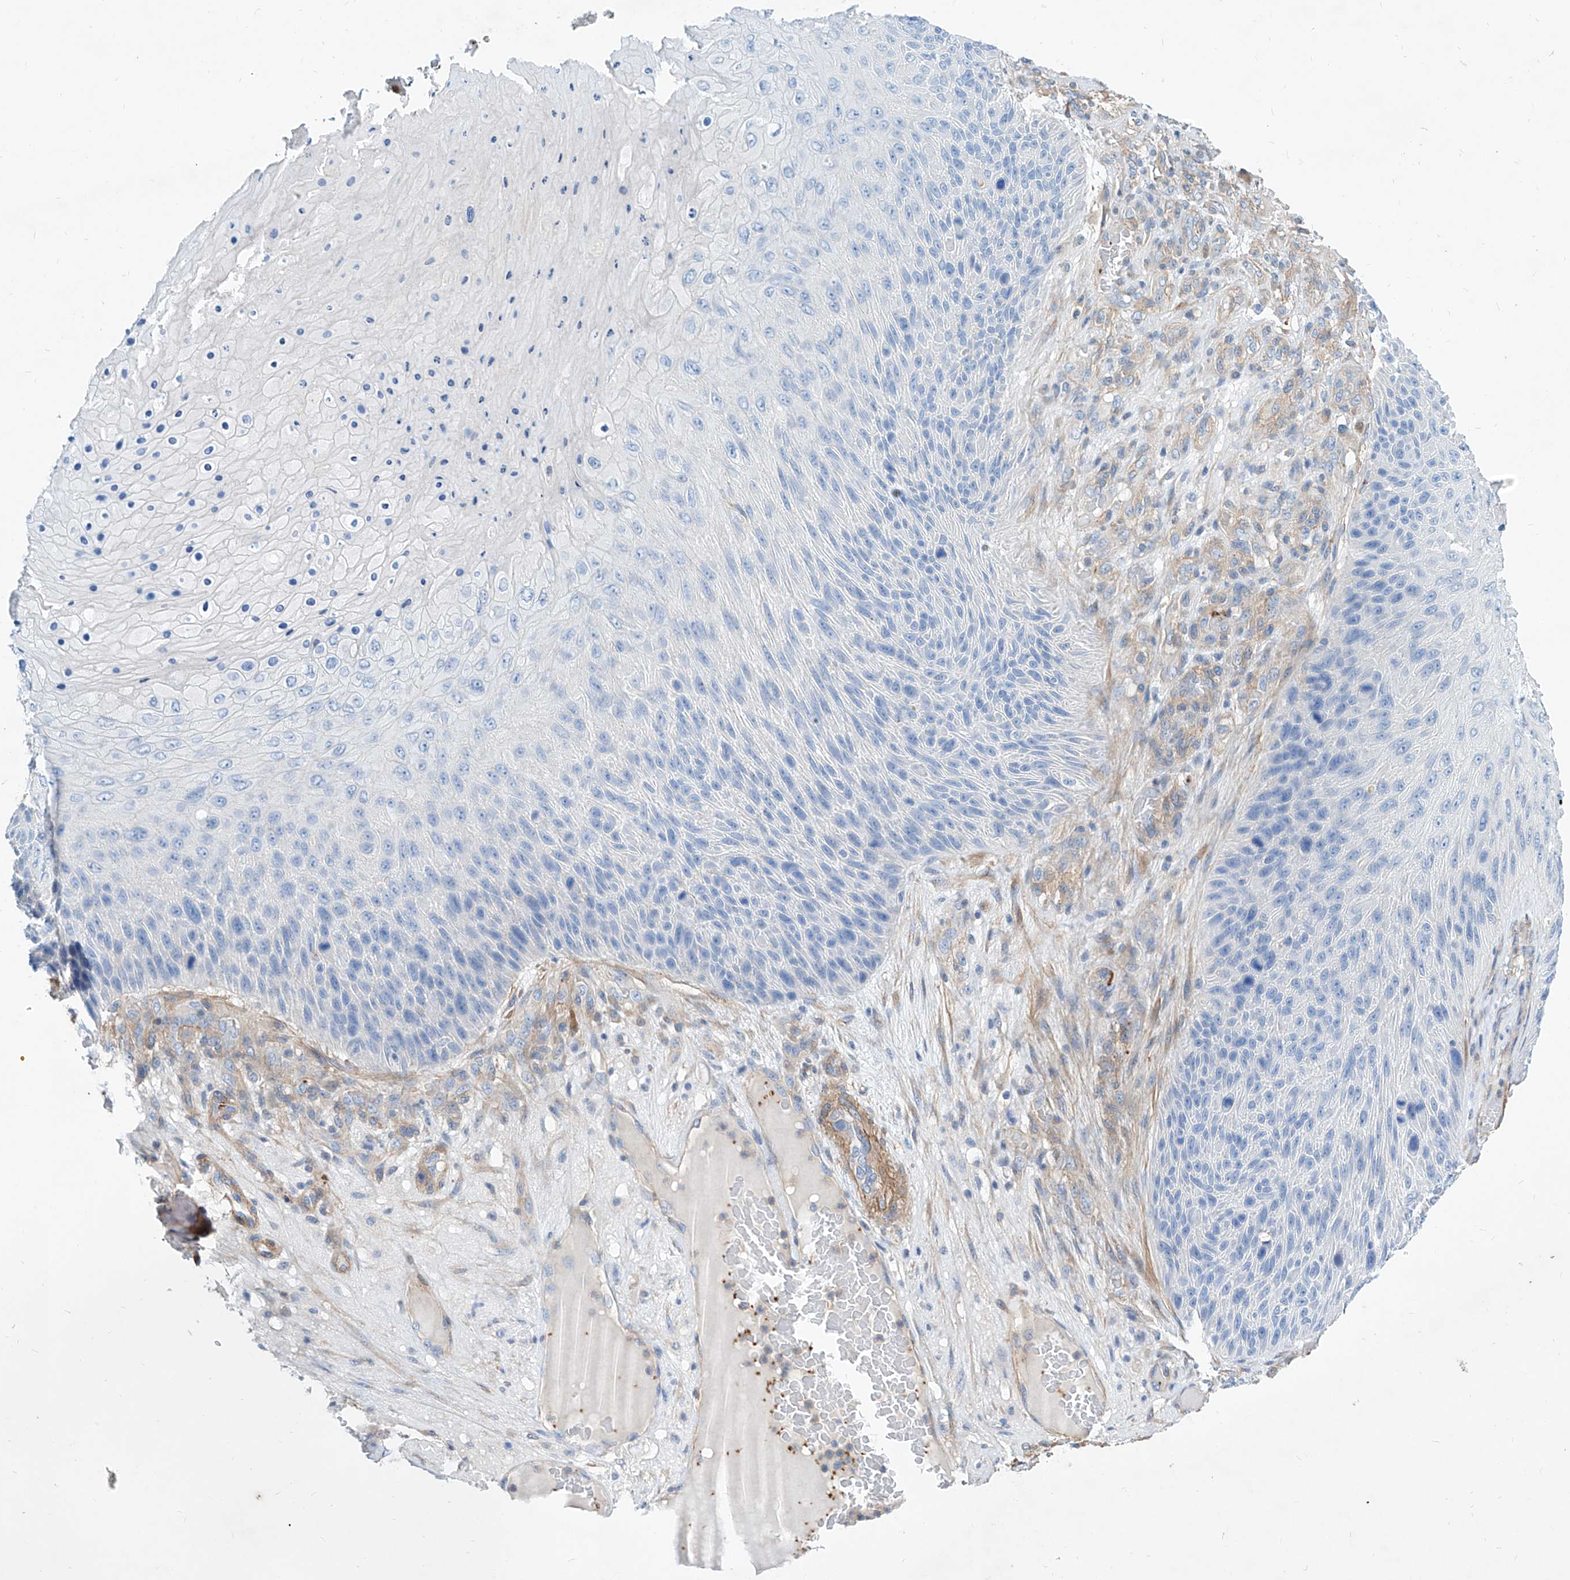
{"staining": {"intensity": "negative", "quantity": "none", "location": "none"}, "tissue": "skin cancer", "cell_type": "Tumor cells", "image_type": "cancer", "snomed": [{"axis": "morphology", "description": "Squamous cell carcinoma, NOS"}, {"axis": "topography", "description": "Skin"}], "caption": "IHC micrograph of neoplastic tissue: human skin squamous cell carcinoma stained with DAB shows no significant protein positivity in tumor cells.", "gene": "TAS2R60", "patient": {"sex": "female", "age": 88}}